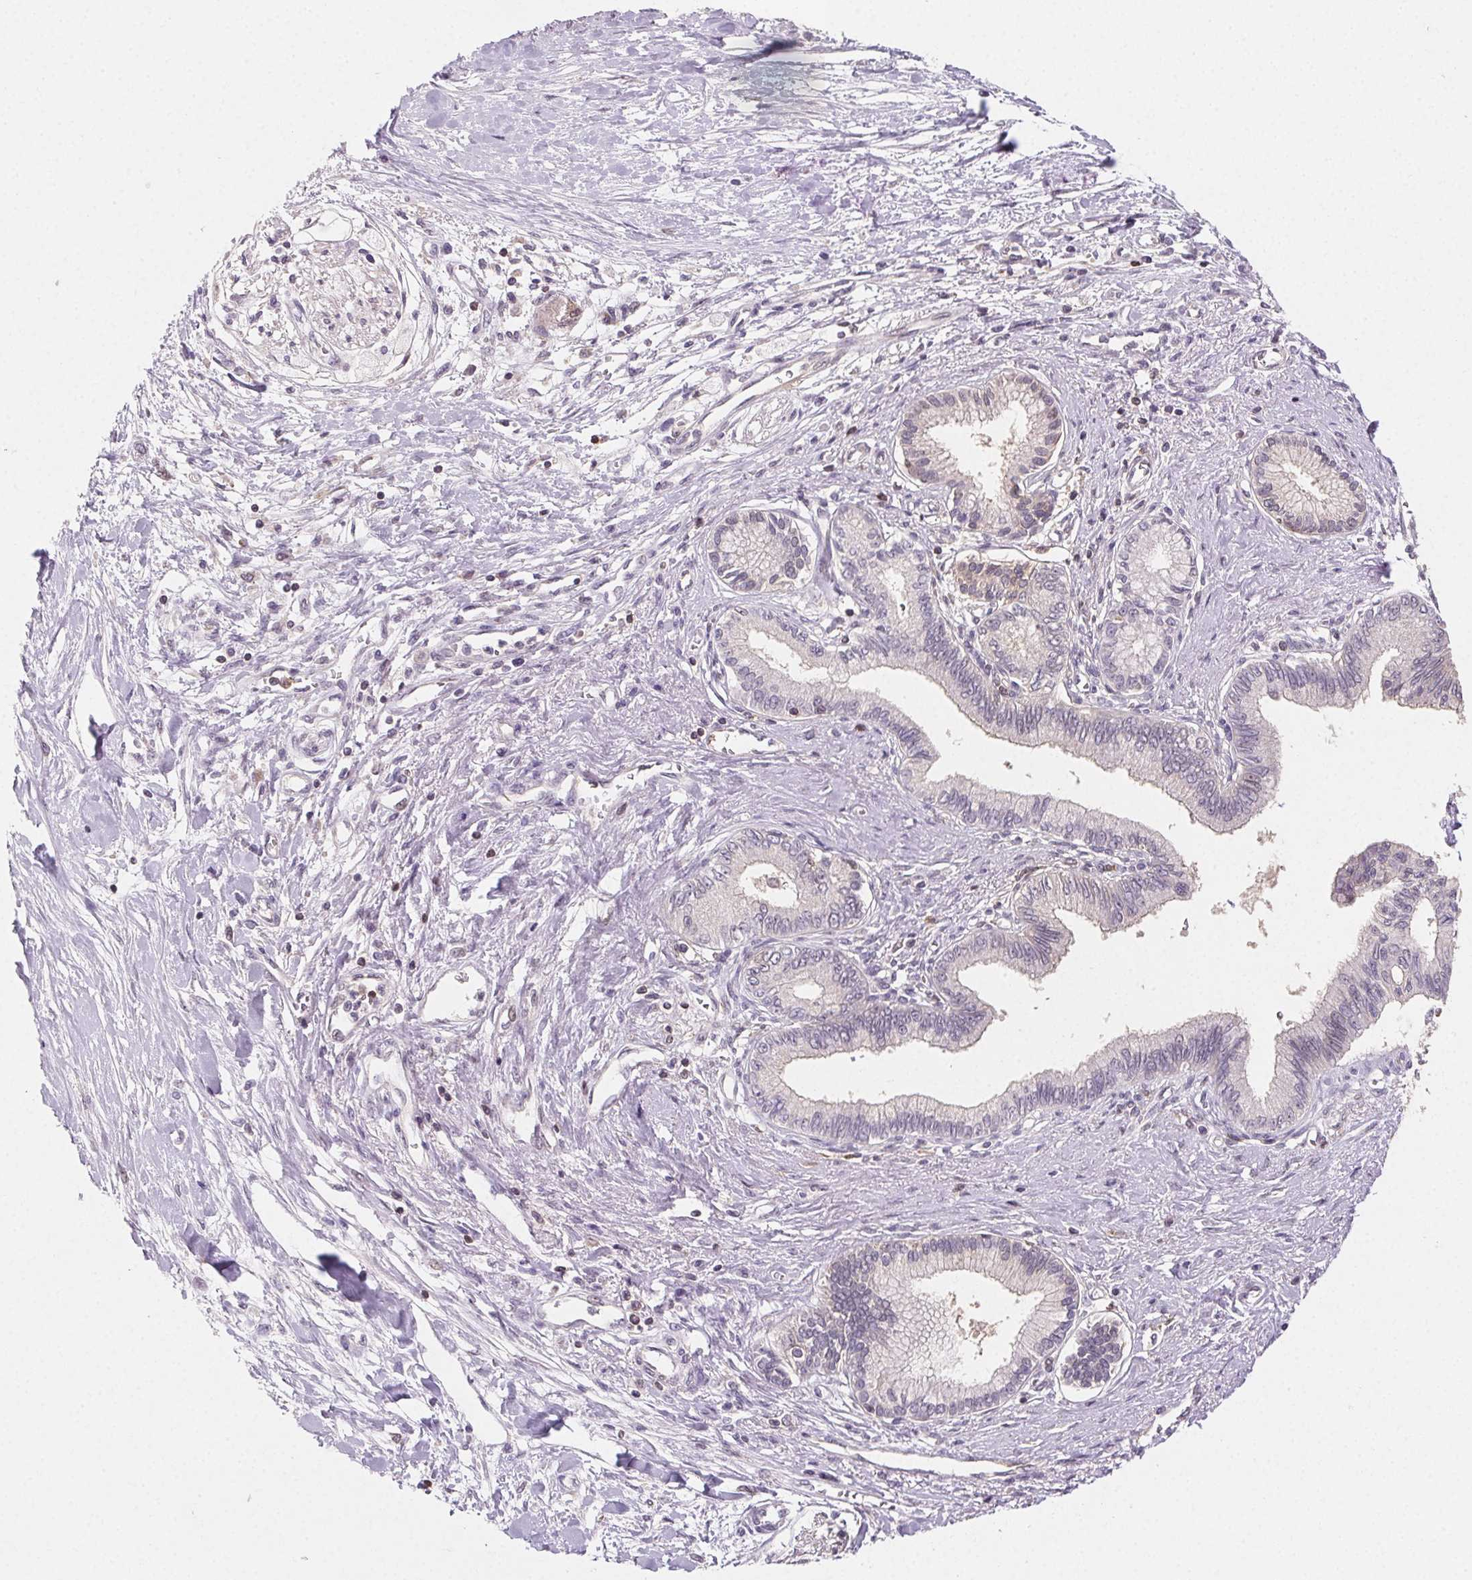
{"staining": {"intensity": "negative", "quantity": "none", "location": "none"}, "tissue": "pancreatic cancer", "cell_type": "Tumor cells", "image_type": "cancer", "snomed": [{"axis": "morphology", "description": "Adenocarcinoma, NOS"}, {"axis": "topography", "description": "Pancreas"}], "caption": "Human pancreatic adenocarcinoma stained for a protein using immunohistochemistry (IHC) reveals no expression in tumor cells.", "gene": "GBP1", "patient": {"sex": "female", "age": 77}}